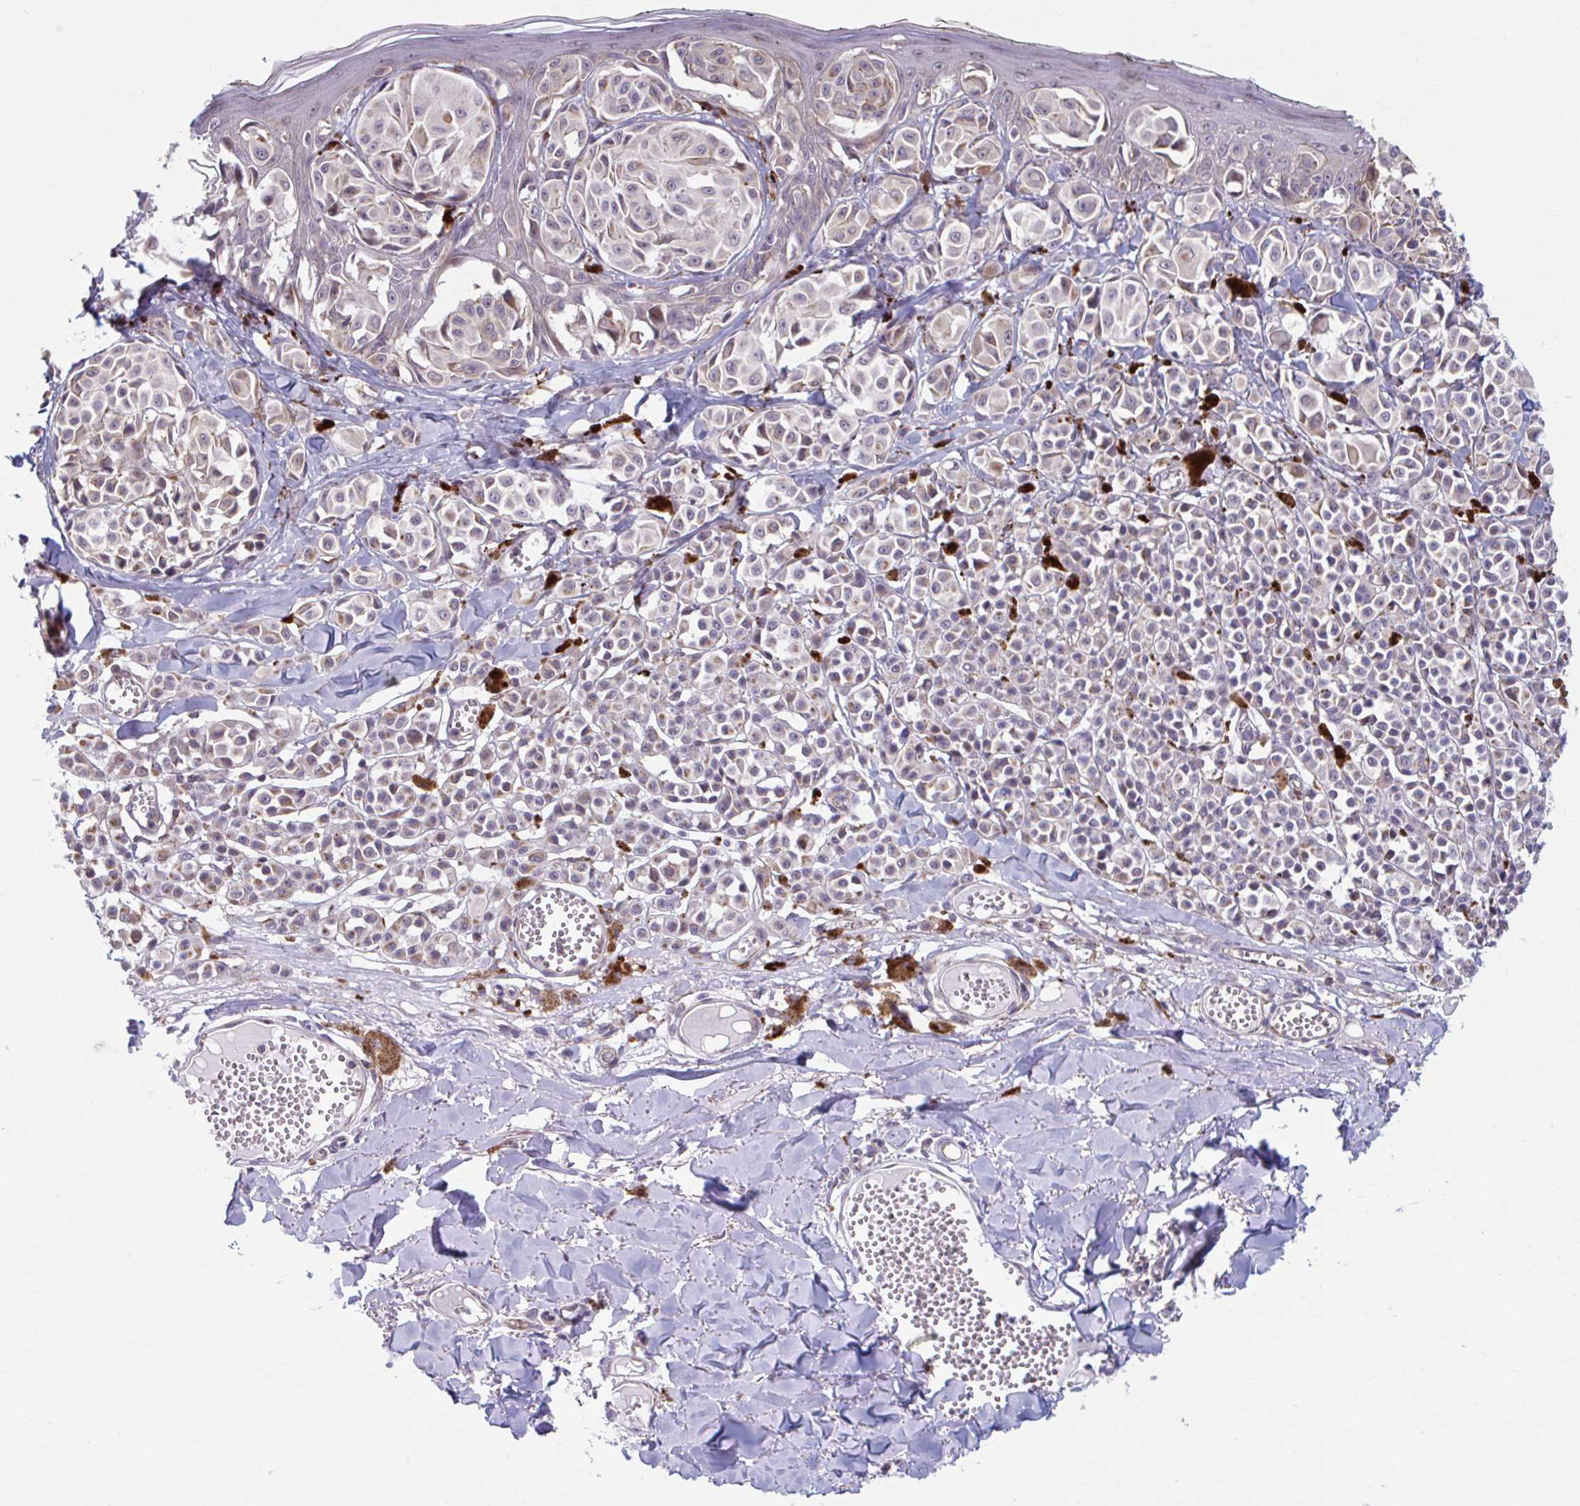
{"staining": {"intensity": "weak", "quantity": "<25%", "location": "cytoplasmic/membranous"}, "tissue": "melanoma", "cell_type": "Tumor cells", "image_type": "cancer", "snomed": [{"axis": "morphology", "description": "Malignant melanoma, NOS"}, {"axis": "topography", "description": "Skin"}], "caption": "Melanoma was stained to show a protein in brown. There is no significant staining in tumor cells.", "gene": "ADAT3", "patient": {"sex": "female", "age": 43}}